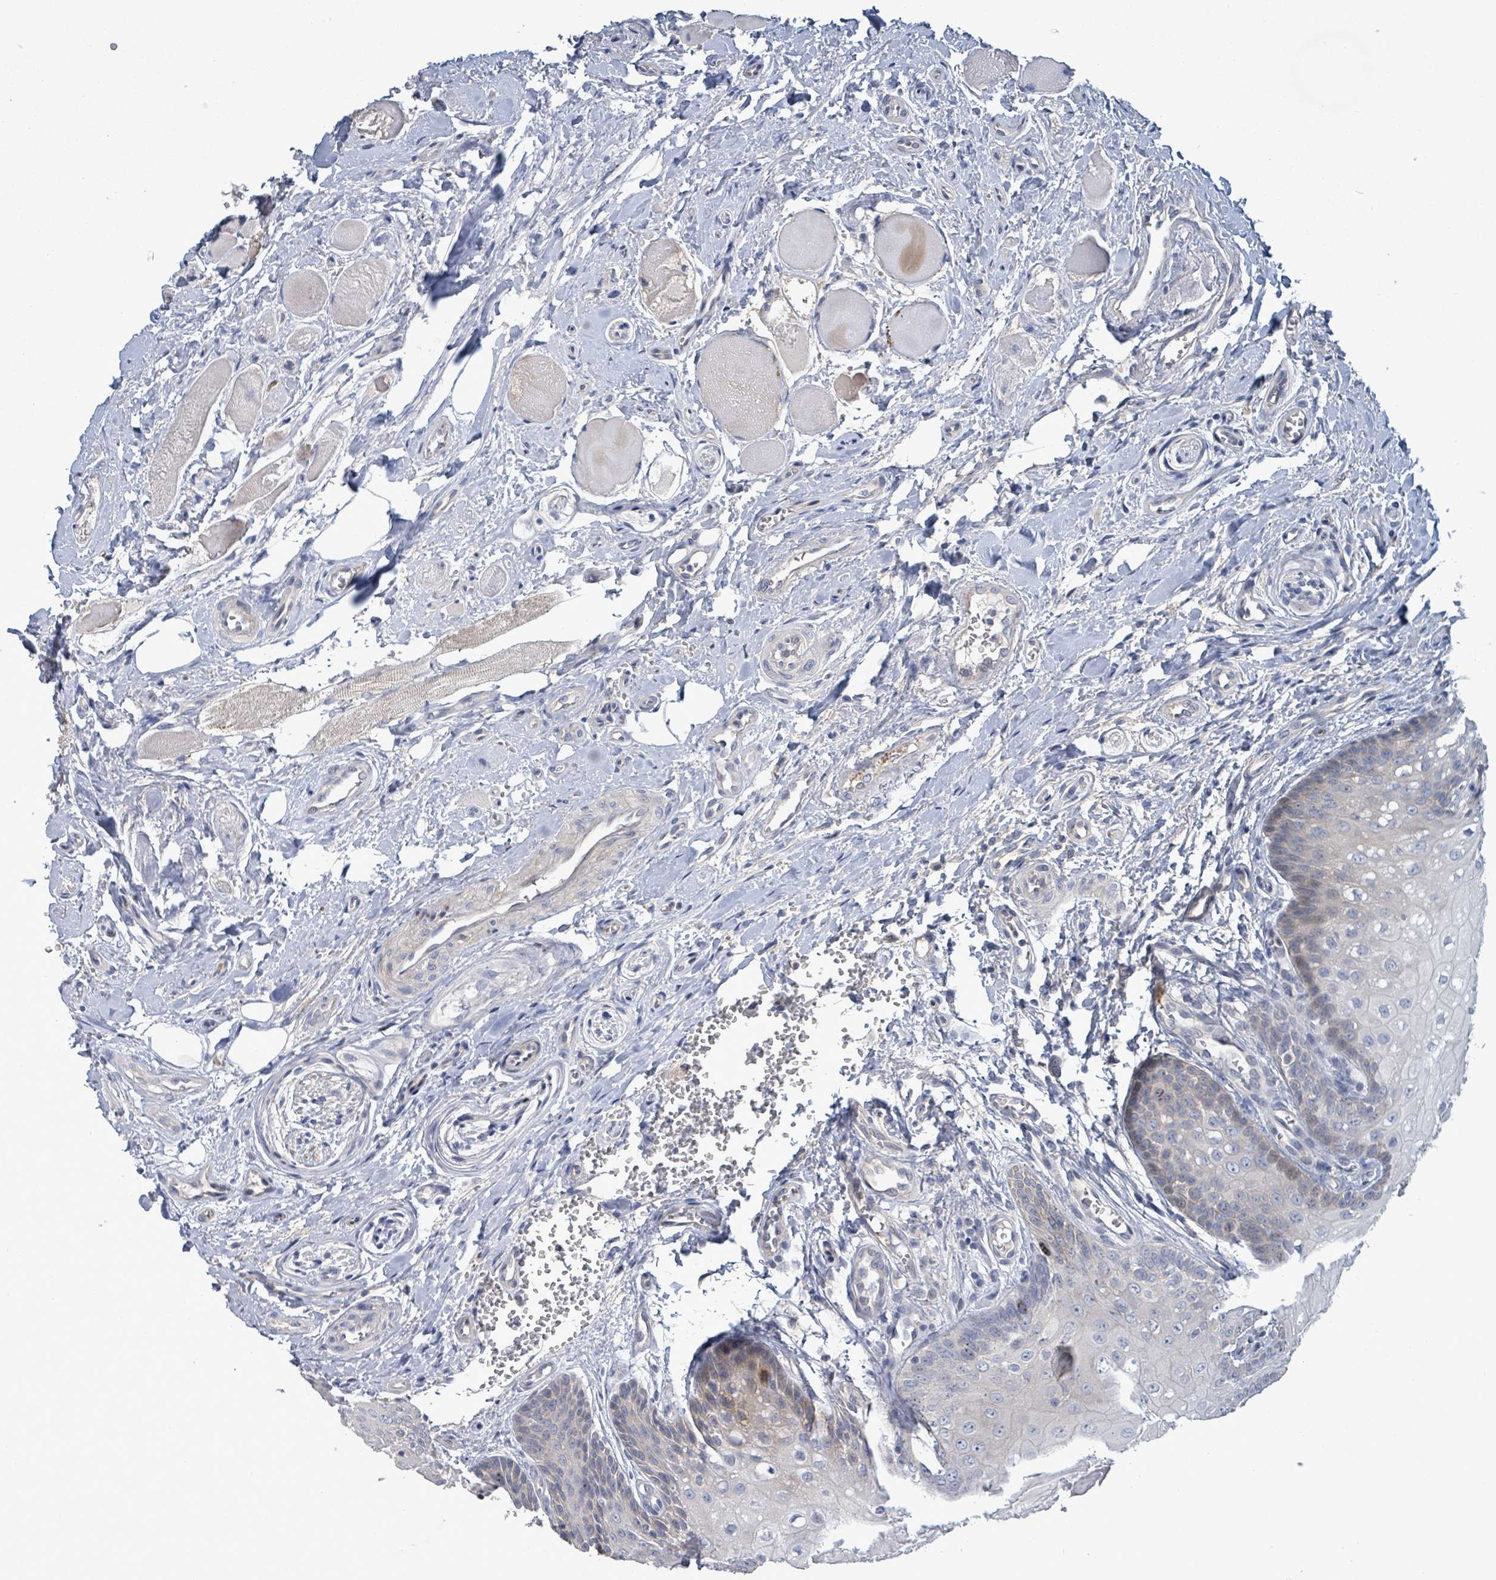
{"staining": {"intensity": "weak", "quantity": "25%-75%", "location": "cytoplasmic/membranous"}, "tissue": "oral mucosa", "cell_type": "Squamous epithelial cells", "image_type": "normal", "snomed": [{"axis": "morphology", "description": "Normal tissue, NOS"}, {"axis": "morphology", "description": "Squamous cell carcinoma, NOS"}, {"axis": "topography", "description": "Oral tissue"}, {"axis": "topography", "description": "Tounge, NOS"}, {"axis": "topography", "description": "Head-Neck"}], "caption": "The micrograph exhibits staining of unremarkable oral mucosa, revealing weak cytoplasmic/membranous protein positivity (brown color) within squamous epithelial cells. (DAB IHC with brightfield microscopy, high magnification).", "gene": "HRAS", "patient": {"sex": "male", "age": 79}}